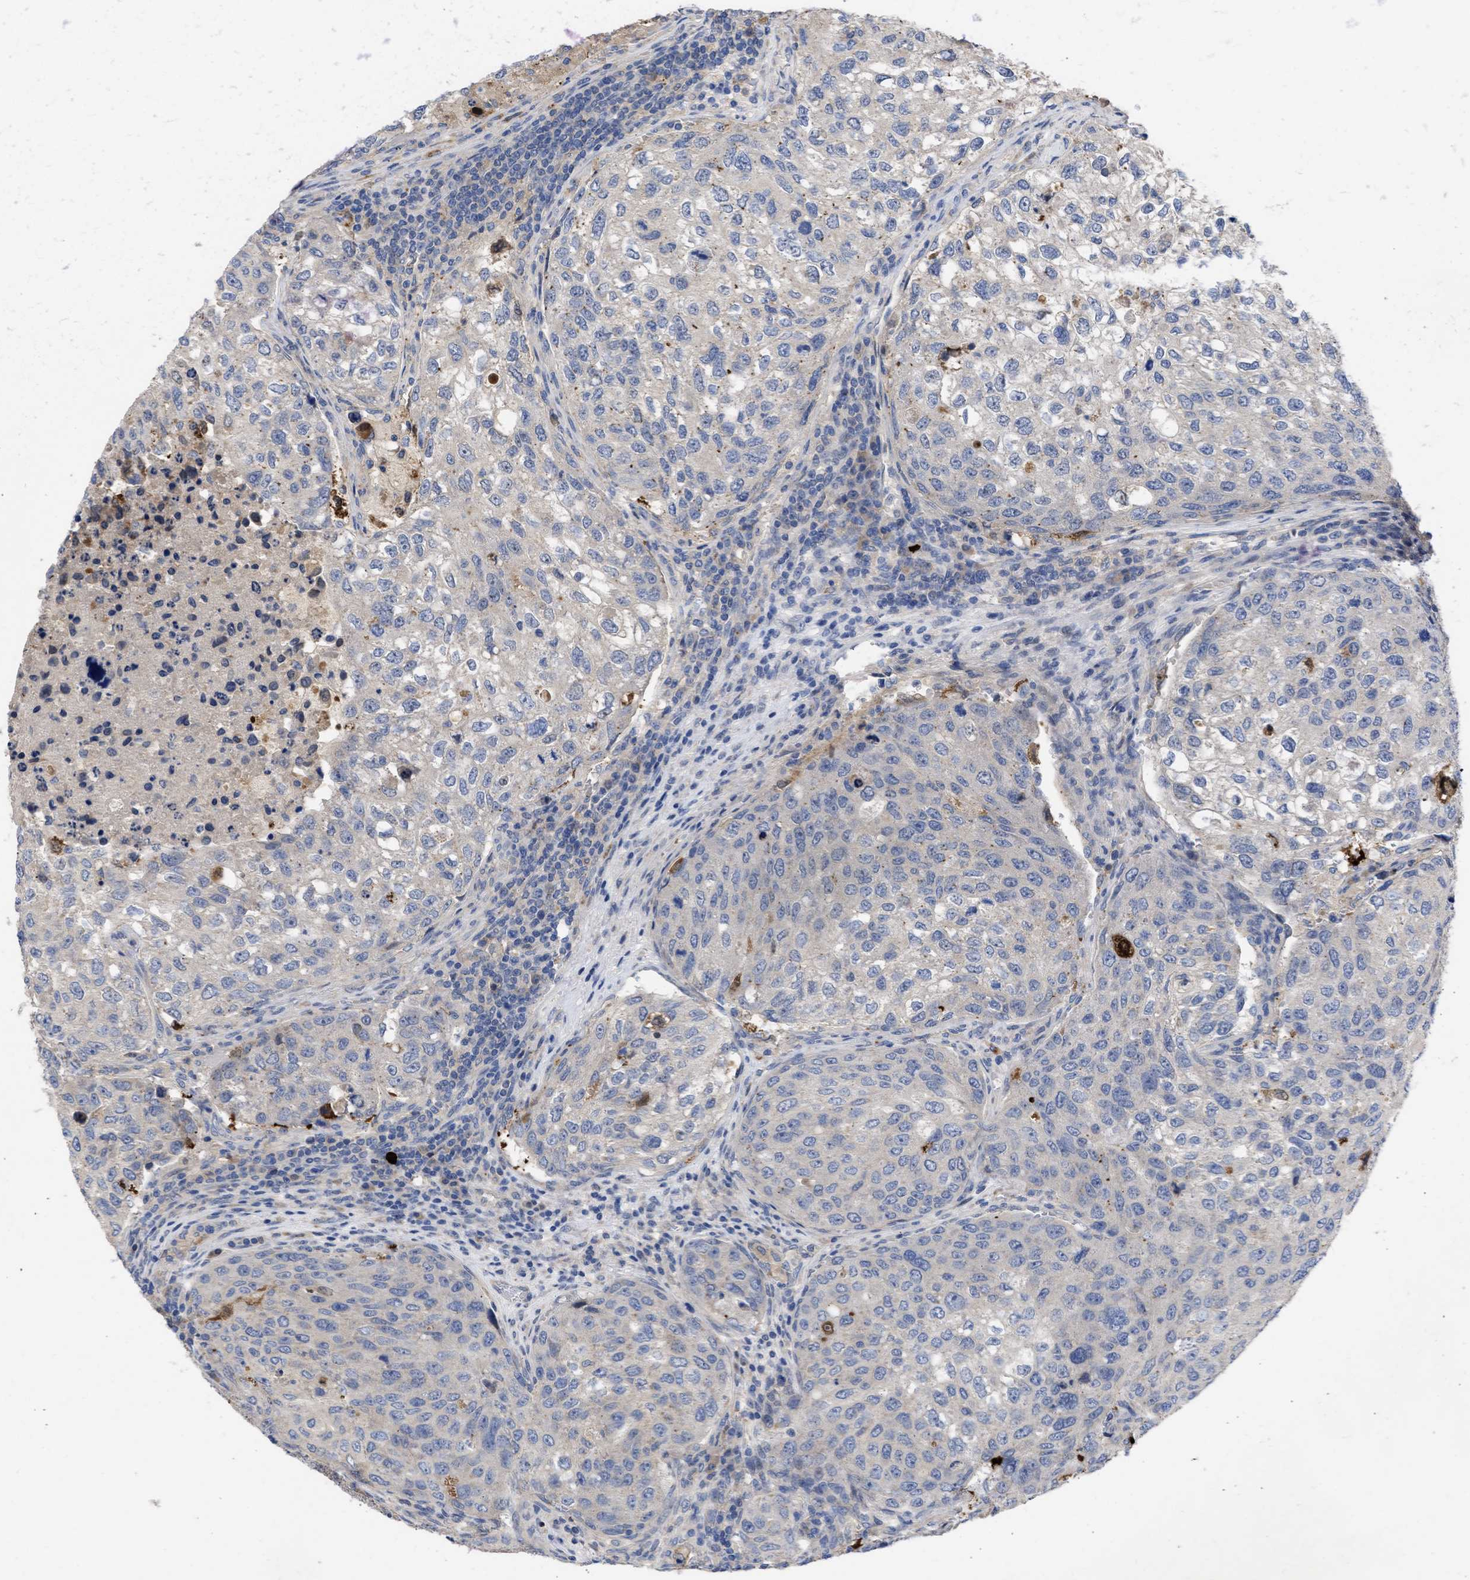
{"staining": {"intensity": "negative", "quantity": "none", "location": "none"}, "tissue": "urothelial cancer", "cell_type": "Tumor cells", "image_type": "cancer", "snomed": [{"axis": "morphology", "description": "Urothelial carcinoma, High grade"}, {"axis": "topography", "description": "Lymph node"}, {"axis": "topography", "description": "Urinary bladder"}], "caption": "Tumor cells are negative for protein expression in human urothelial carcinoma (high-grade).", "gene": "ARHGEF4", "patient": {"sex": "male", "age": 51}}